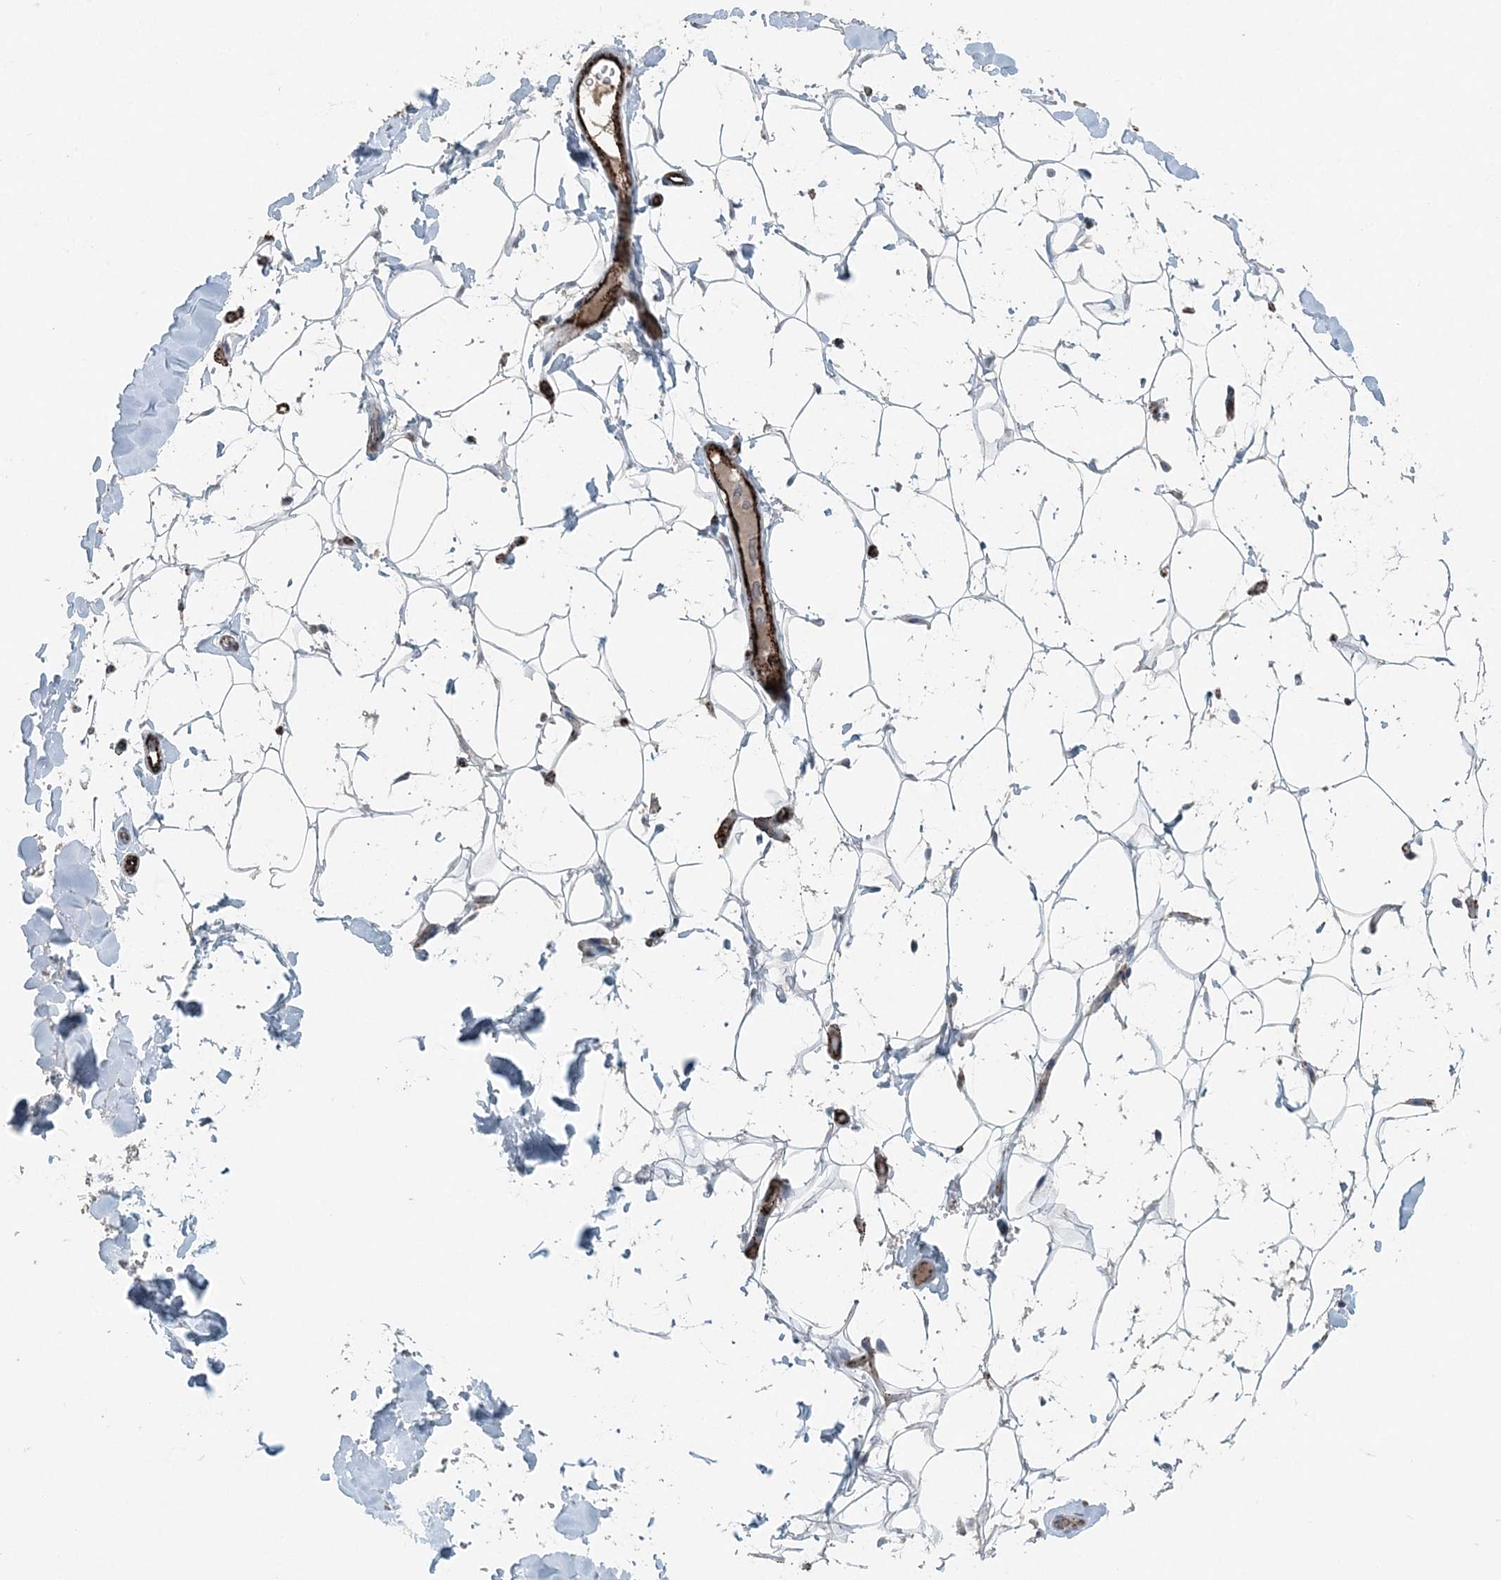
{"staining": {"intensity": "negative", "quantity": "none", "location": "none"}, "tissue": "adipose tissue", "cell_type": "Adipocytes", "image_type": "normal", "snomed": [{"axis": "morphology", "description": "Normal tissue, NOS"}, {"axis": "topography", "description": "Breast"}], "caption": "Adipose tissue stained for a protein using immunohistochemistry (IHC) displays no expression adipocytes.", "gene": "ELOVL7", "patient": {"sex": "female", "age": 26}}